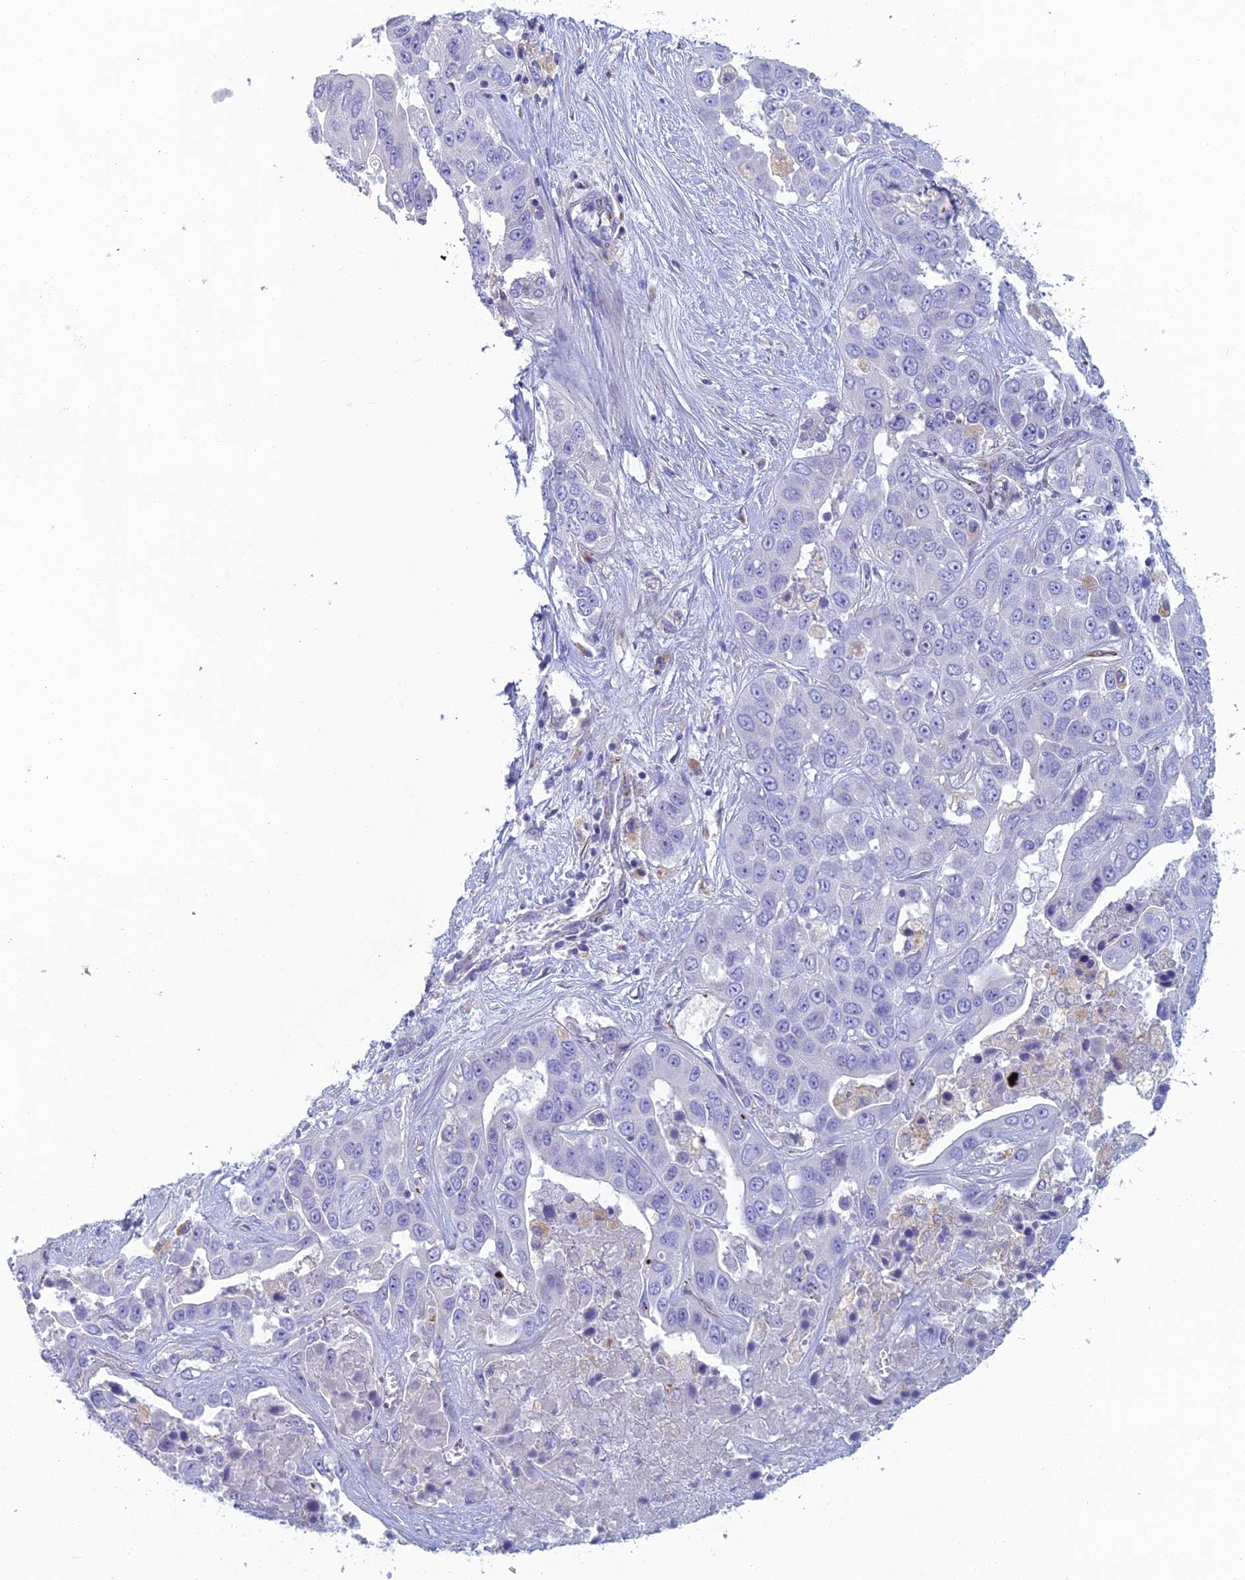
{"staining": {"intensity": "negative", "quantity": "none", "location": "none"}, "tissue": "liver cancer", "cell_type": "Tumor cells", "image_type": "cancer", "snomed": [{"axis": "morphology", "description": "Cholangiocarcinoma"}, {"axis": "topography", "description": "Liver"}], "caption": "Liver cholangiocarcinoma was stained to show a protein in brown. There is no significant staining in tumor cells.", "gene": "FERD3L", "patient": {"sex": "female", "age": 52}}